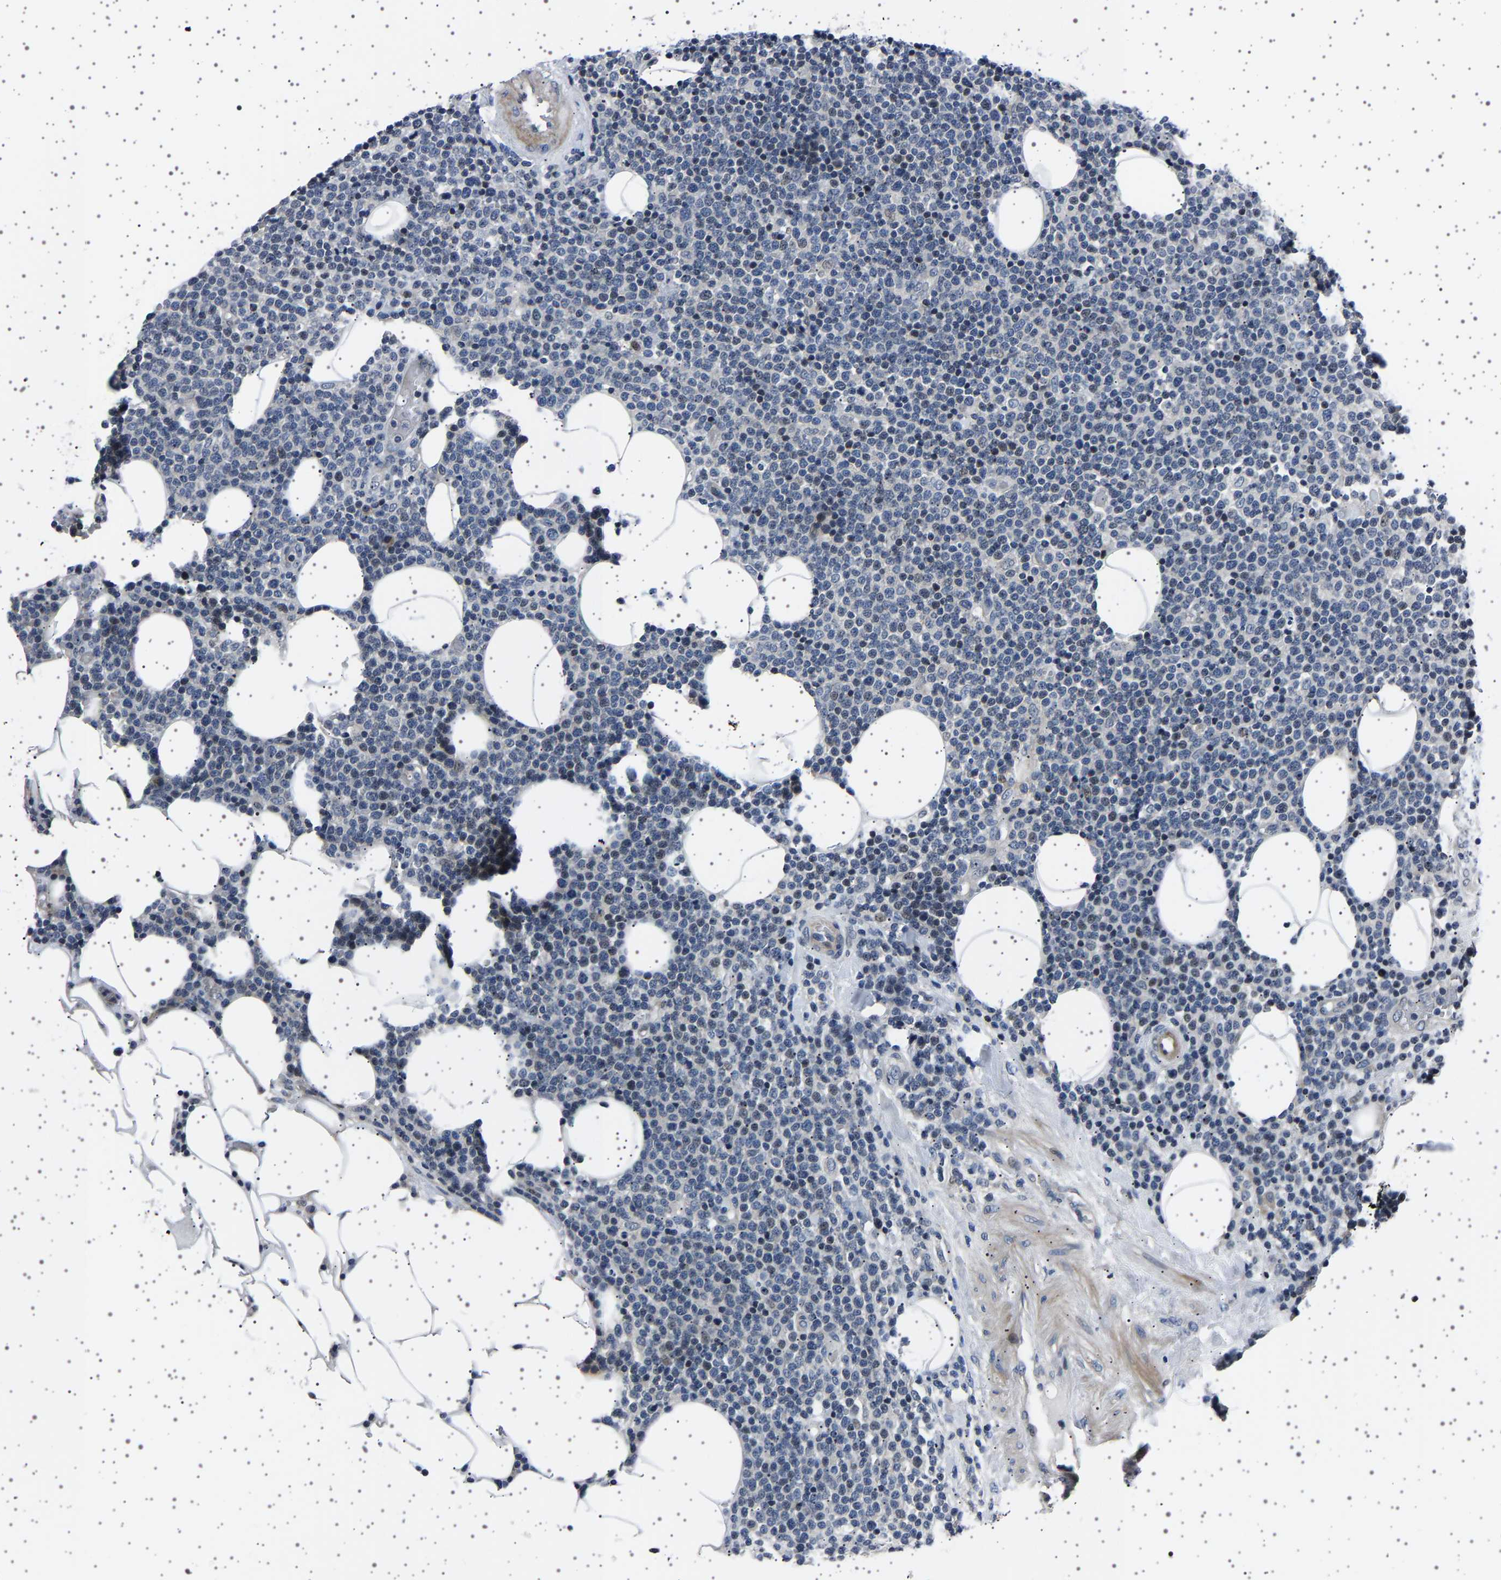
{"staining": {"intensity": "weak", "quantity": "<25%", "location": "nuclear"}, "tissue": "lymphoma", "cell_type": "Tumor cells", "image_type": "cancer", "snomed": [{"axis": "morphology", "description": "Malignant lymphoma, non-Hodgkin's type, High grade"}, {"axis": "topography", "description": "Lymph node"}], "caption": "Lymphoma was stained to show a protein in brown. There is no significant staining in tumor cells.", "gene": "PAK5", "patient": {"sex": "male", "age": 61}}